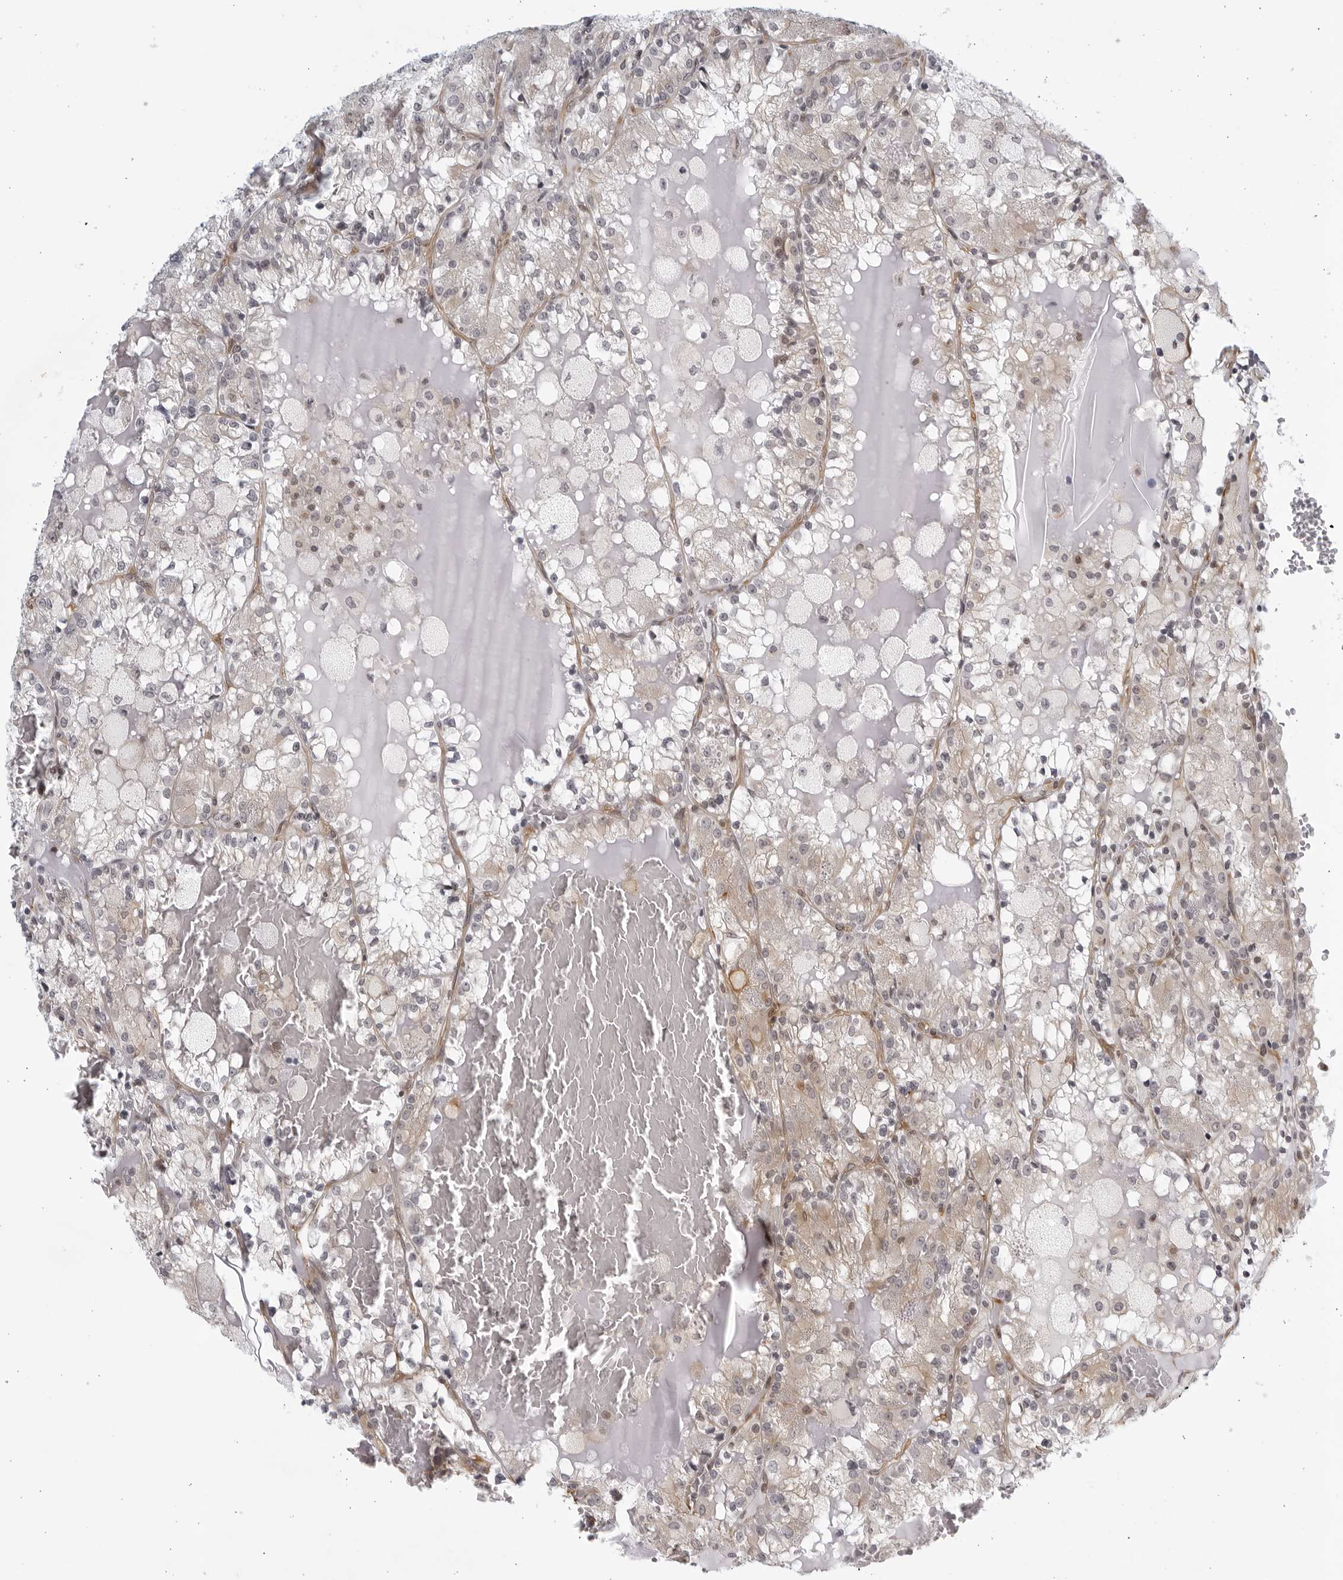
{"staining": {"intensity": "negative", "quantity": "none", "location": "none"}, "tissue": "renal cancer", "cell_type": "Tumor cells", "image_type": "cancer", "snomed": [{"axis": "morphology", "description": "Adenocarcinoma, NOS"}, {"axis": "topography", "description": "Kidney"}], "caption": "IHC histopathology image of neoplastic tissue: human renal adenocarcinoma stained with DAB demonstrates no significant protein staining in tumor cells.", "gene": "SERTAD4", "patient": {"sex": "female", "age": 56}}